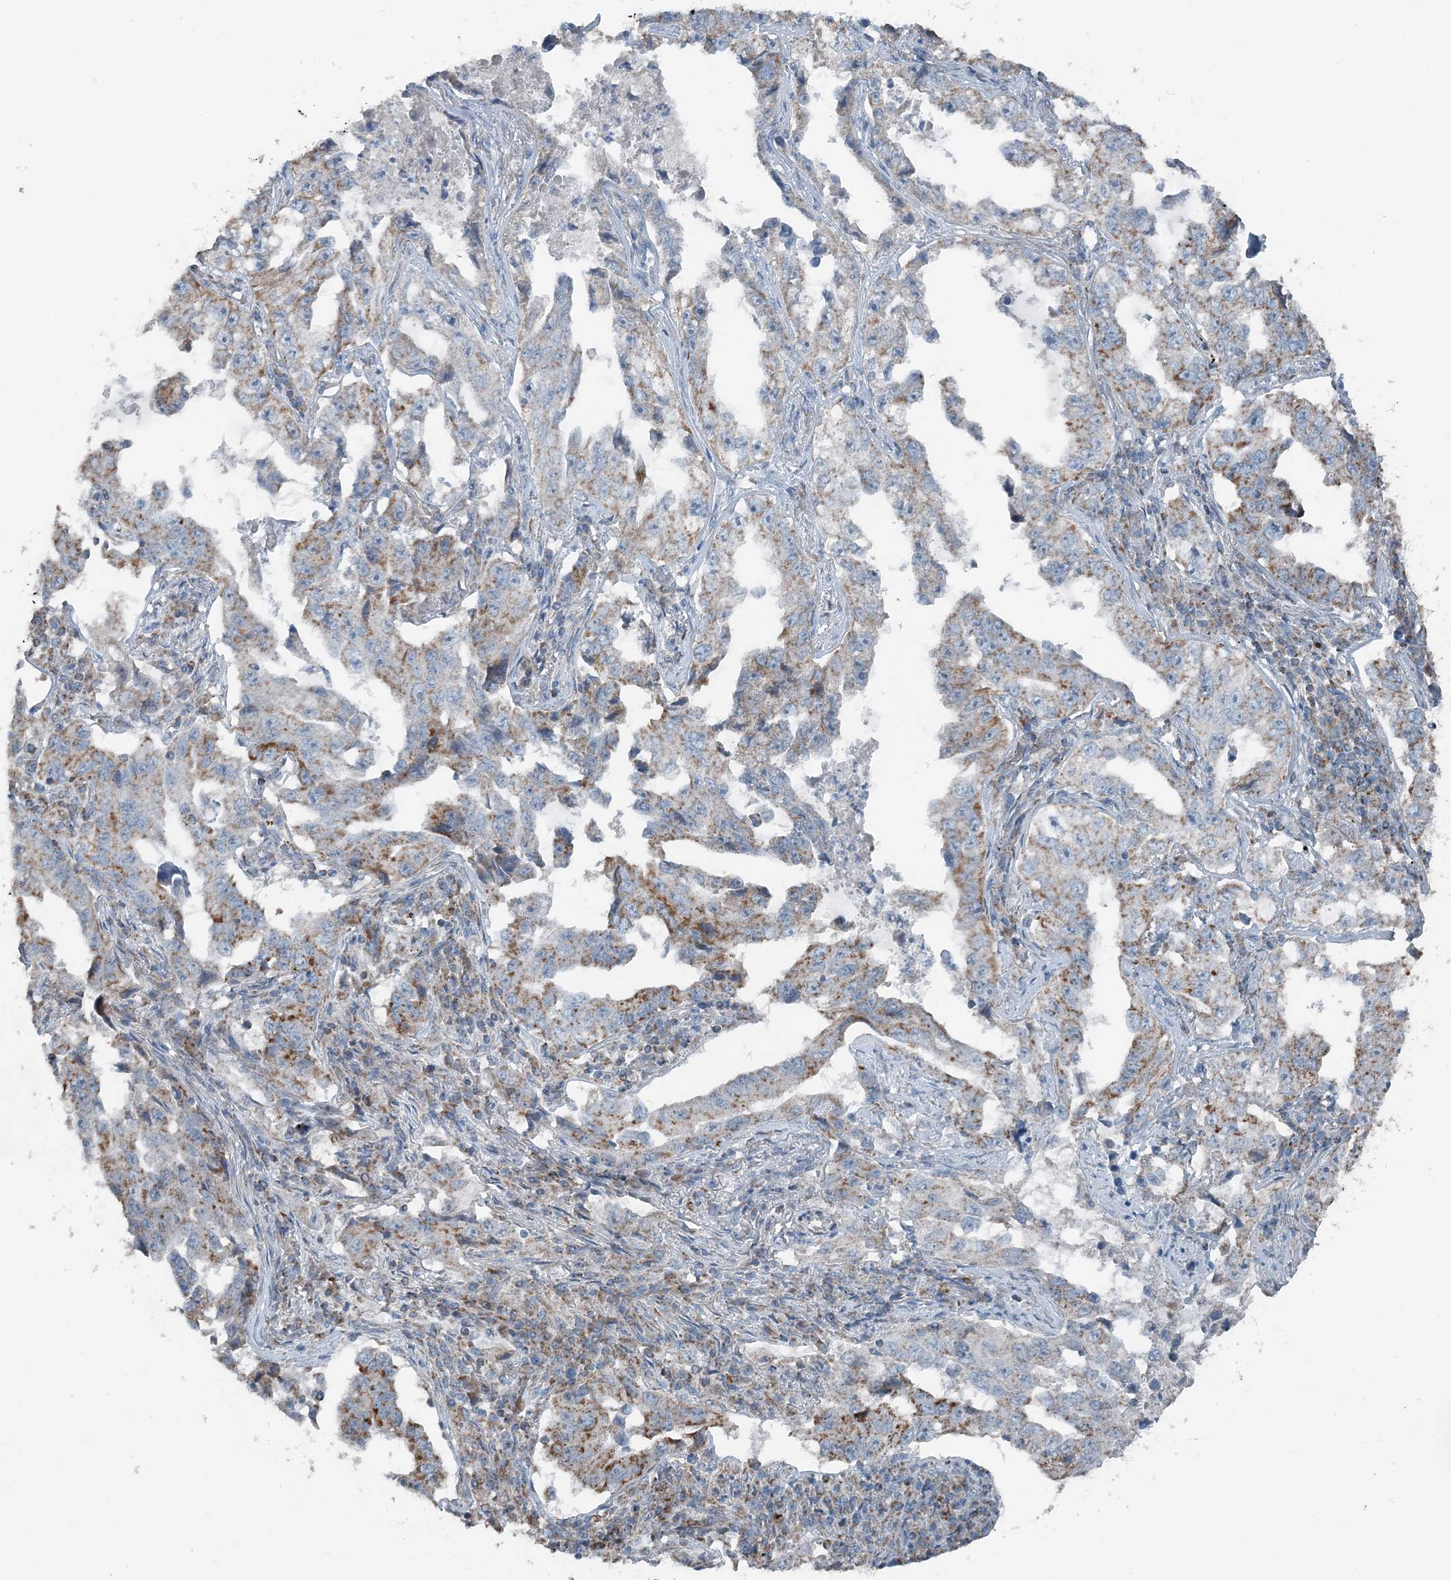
{"staining": {"intensity": "moderate", "quantity": "25%-75%", "location": "cytoplasmic/membranous"}, "tissue": "lung cancer", "cell_type": "Tumor cells", "image_type": "cancer", "snomed": [{"axis": "morphology", "description": "Adenocarcinoma, NOS"}, {"axis": "topography", "description": "Lung"}], "caption": "Tumor cells show medium levels of moderate cytoplasmic/membranous positivity in approximately 25%-75% of cells in lung cancer (adenocarcinoma). (Stains: DAB (3,3'-diaminobenzidine) in brown, nuclei in blue, Microscopy: brightfield microscopy at high magnification).", "gene": "SUCLG1", "patient": {"sex": "female", "age": 51}}